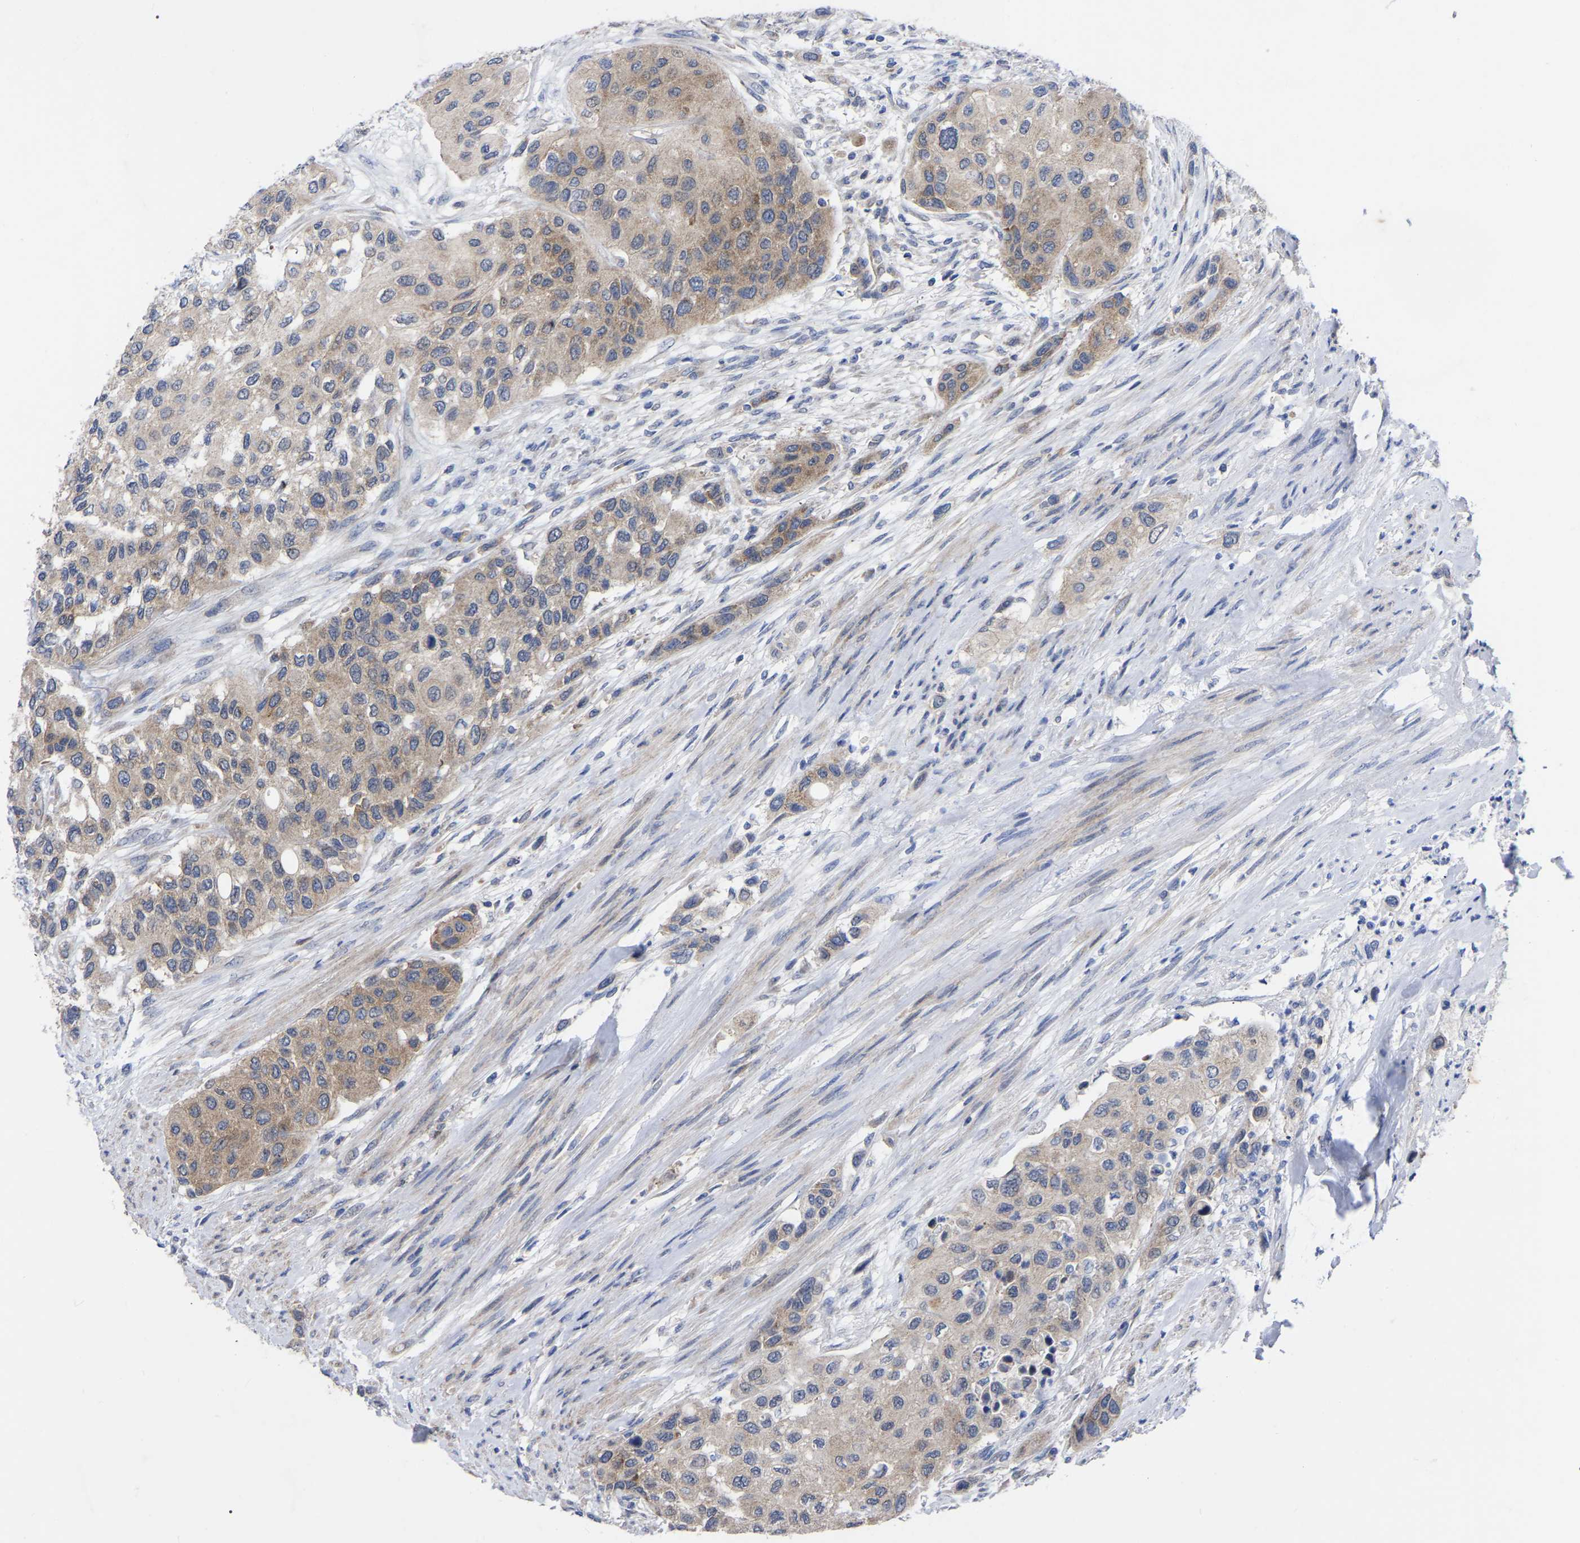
{"staining": {"intensity": "weak", "quantity": "<25%", "location": "cytoplasmic/membranous"}, "tissue": "urothelial cancer", "cell_type": "Tumor cells", "image_type": "cancer", "snomed": [{"axis": "morphology", "description": "Urothelial carcinoma, High grade"}, {"axis": "topography", "description": "Urinary bladder"}], "caption": "This is an IHC micrograph of urothelial cancer. There is no positivity in tumor cells.", "gene": "TCP1", "patient": {"sex": "female", "age": 56}}